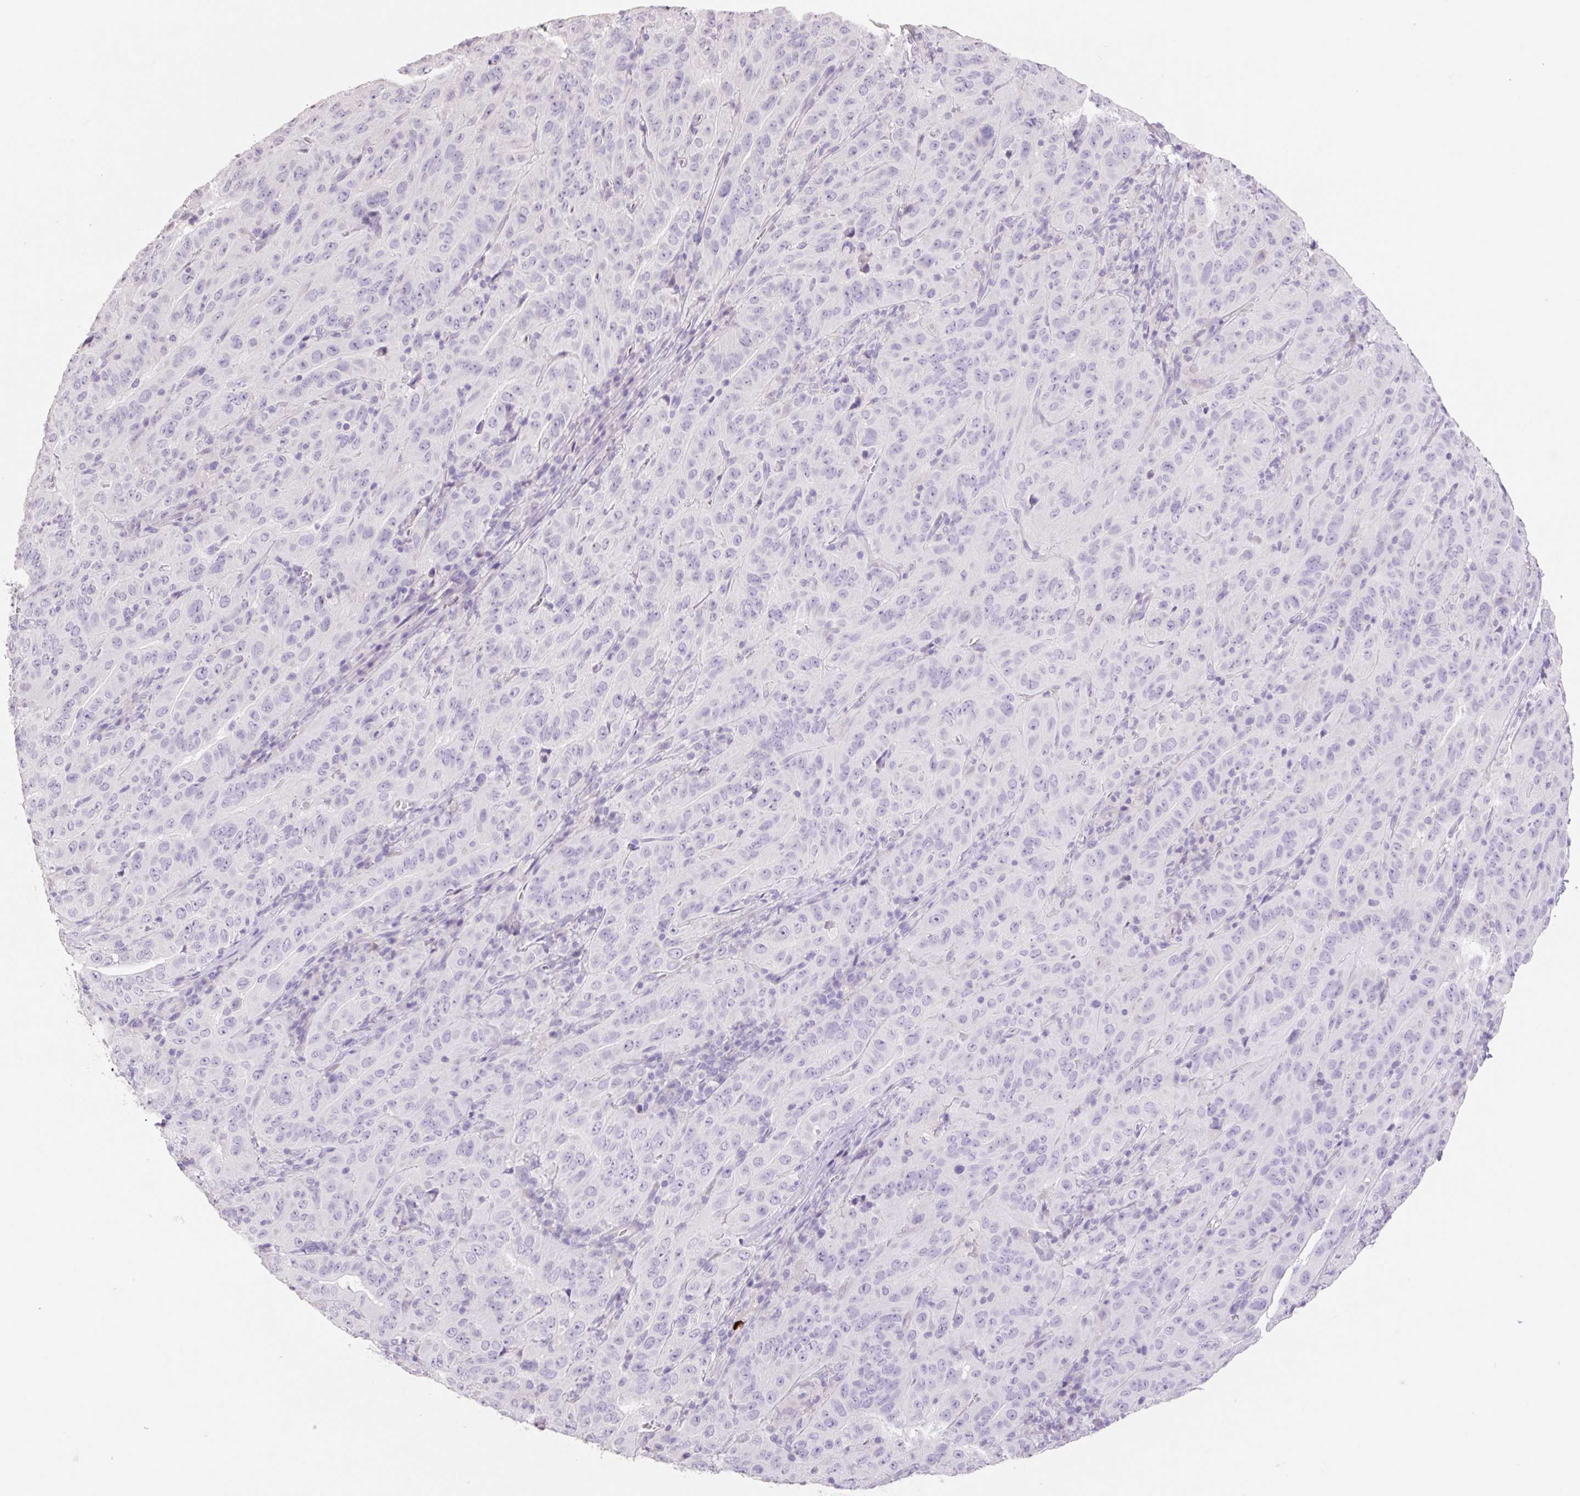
{"staining": {"intensity": "negative", "quantity": "none", "location": "none"}, "tissue": "pancreatic cancer", "cell_type": "Tumor cells", "image_type": "cancer", "snomed": [{"axis": "morphology", "description": "Adenocarcinoma, NOS"}, {"axis": "topography", "description": "Pancreas"}], "caption": "Tumor cells show no significant expression in adenocarcinoma (pancreatic). (Brightfield microscopy of DAB (3,3'-diaminobenzidine) immunohistochemistry (IHC) at high magnification).", "gene": "HCRTR2", "patient": {"sex": "male", "age": 63}}